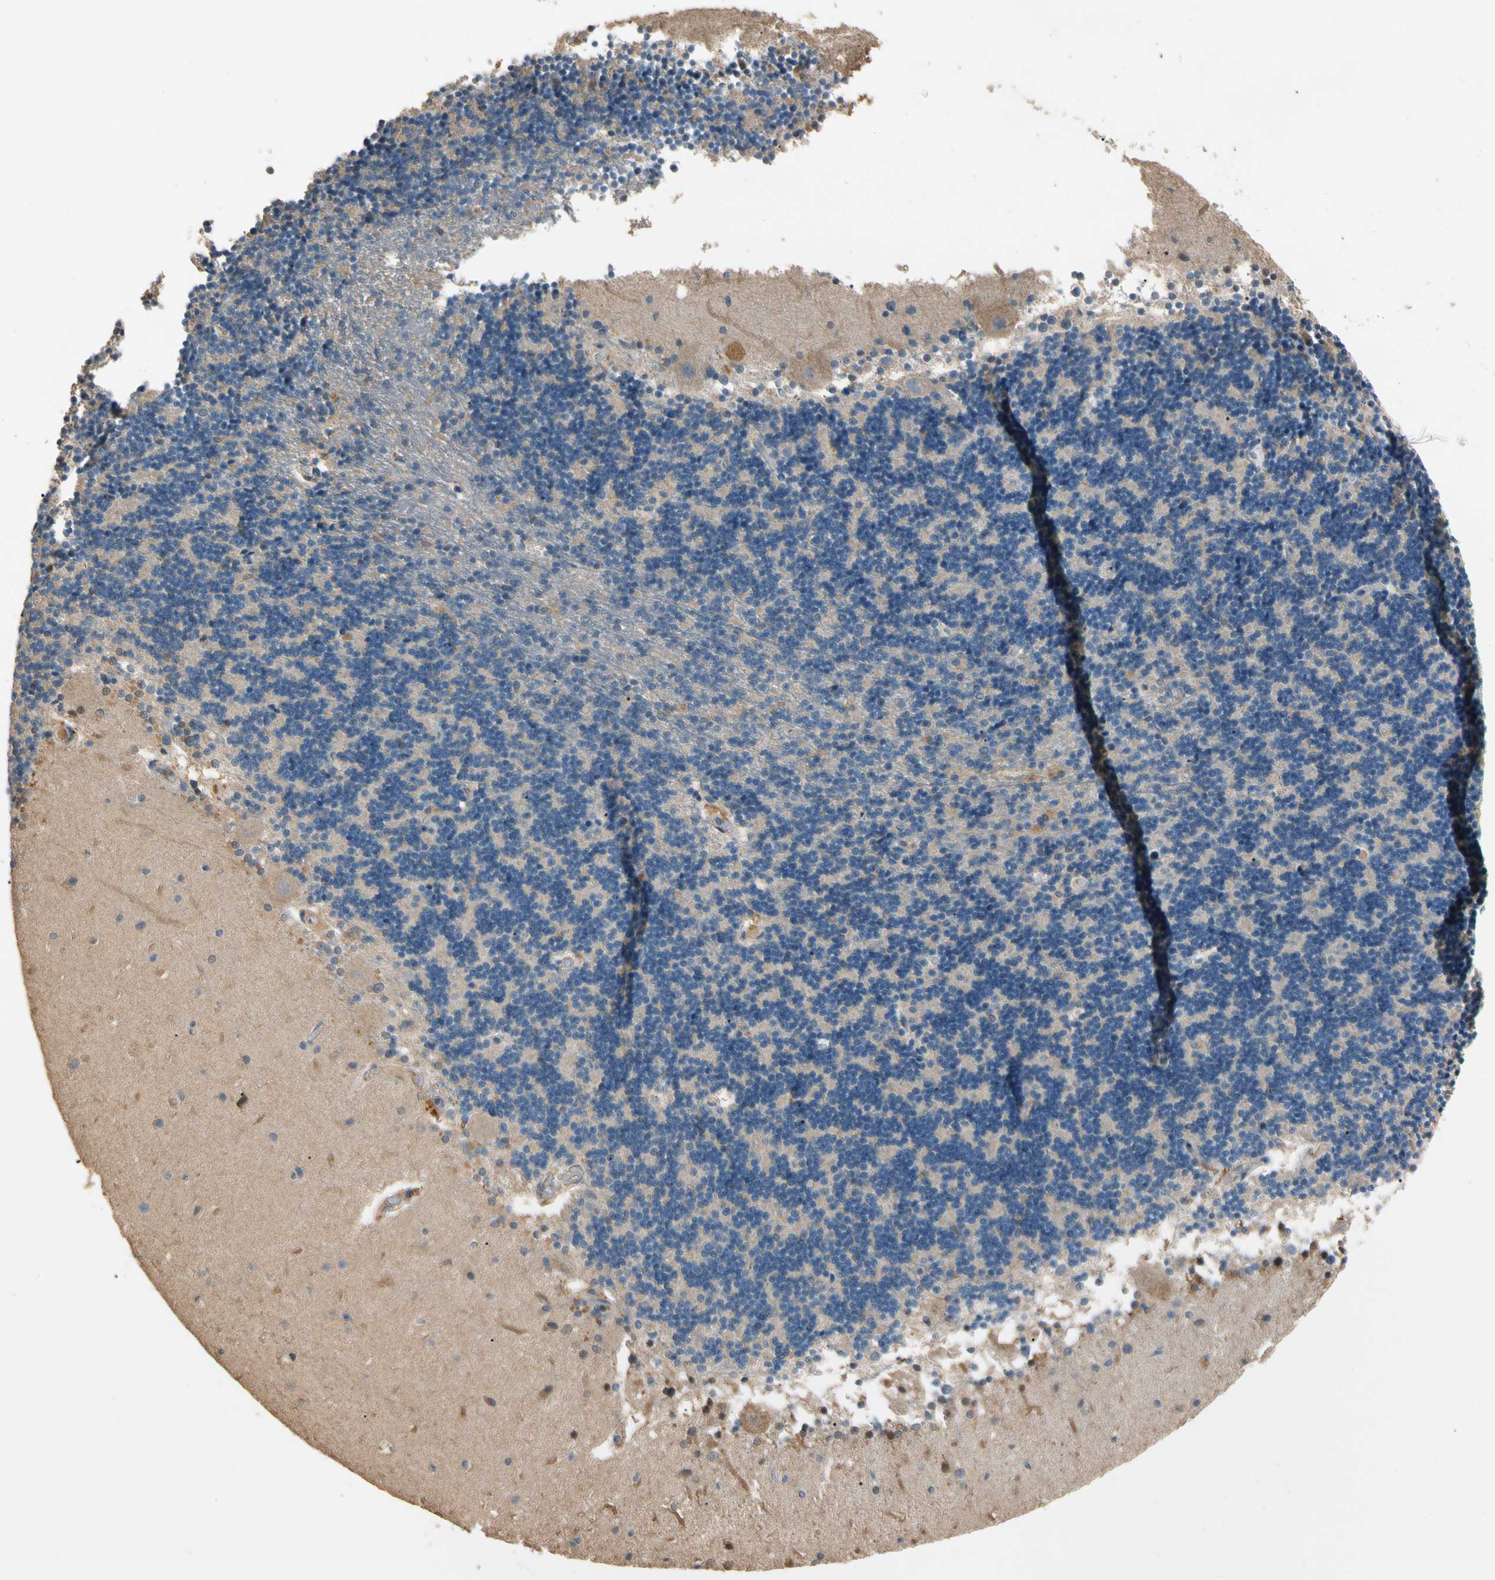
{"staining": {"intensity": "weak", "quantity": "25%-75%", "location": "cytoplasmic/membranous"}, "tissue": "cerebellum", "cell_type": "Cells in granular layer", "image_type": "normal", "snomed": [{"axis": "morphology", "description": "Normal tissue, NOS"}, {"axis": "topography", "description": "Cerebellum"}], "caption": "Cells in granular layer reveal weak cytoplasmic/membranous positivity in about 25%-75% of cells in unremarkable cerebellum.", "gene": "CDH6", "patient": {"sex": "female", "age": 54}}